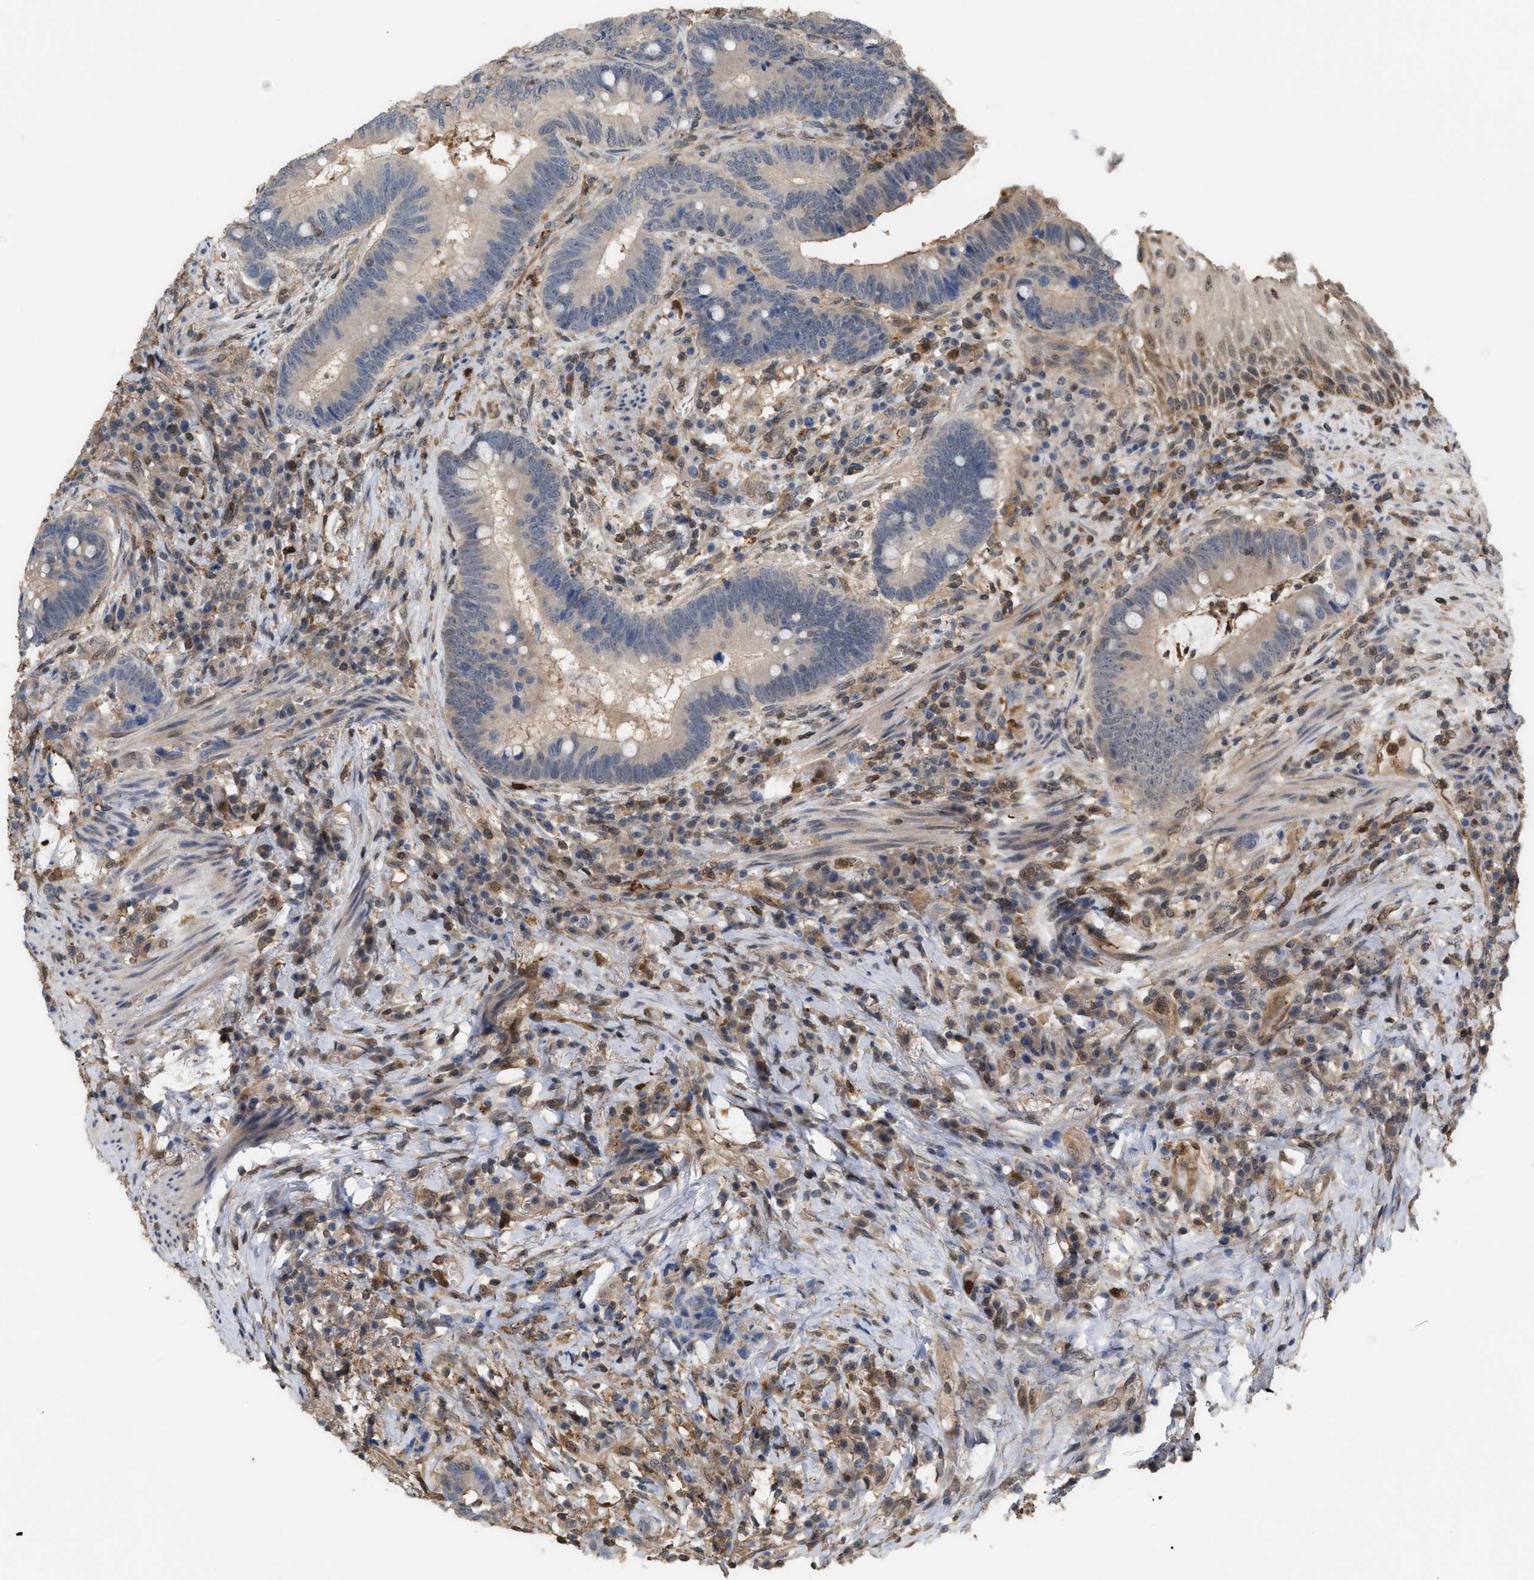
{"staining": {"intensity": "negative", "quantity": "none", "location": "none"}, "tissue": "colorectal cancer", "cell_type": "Tumor cells", "image_type": "cancer", "snomed": [{"axis": "morphology", "description": "Adenocarcinoma, NOS"}, {"axis": "topography", "description": "Rectum"}, {"axis": "topography", "description": "Anal"}], "caption": "The IHC histopathology image has no significant positivity in tumor cells of colorectal cancer tissue. The staining was performed using DAB (3,3'-diaminobenzidine) to visualize the protein expression in brown, while the nuclei were stained in blue with hematoxylin (Magnification: 20x).", "gene": "MTPN", "patient": {"sex": "female", "age": 89}}